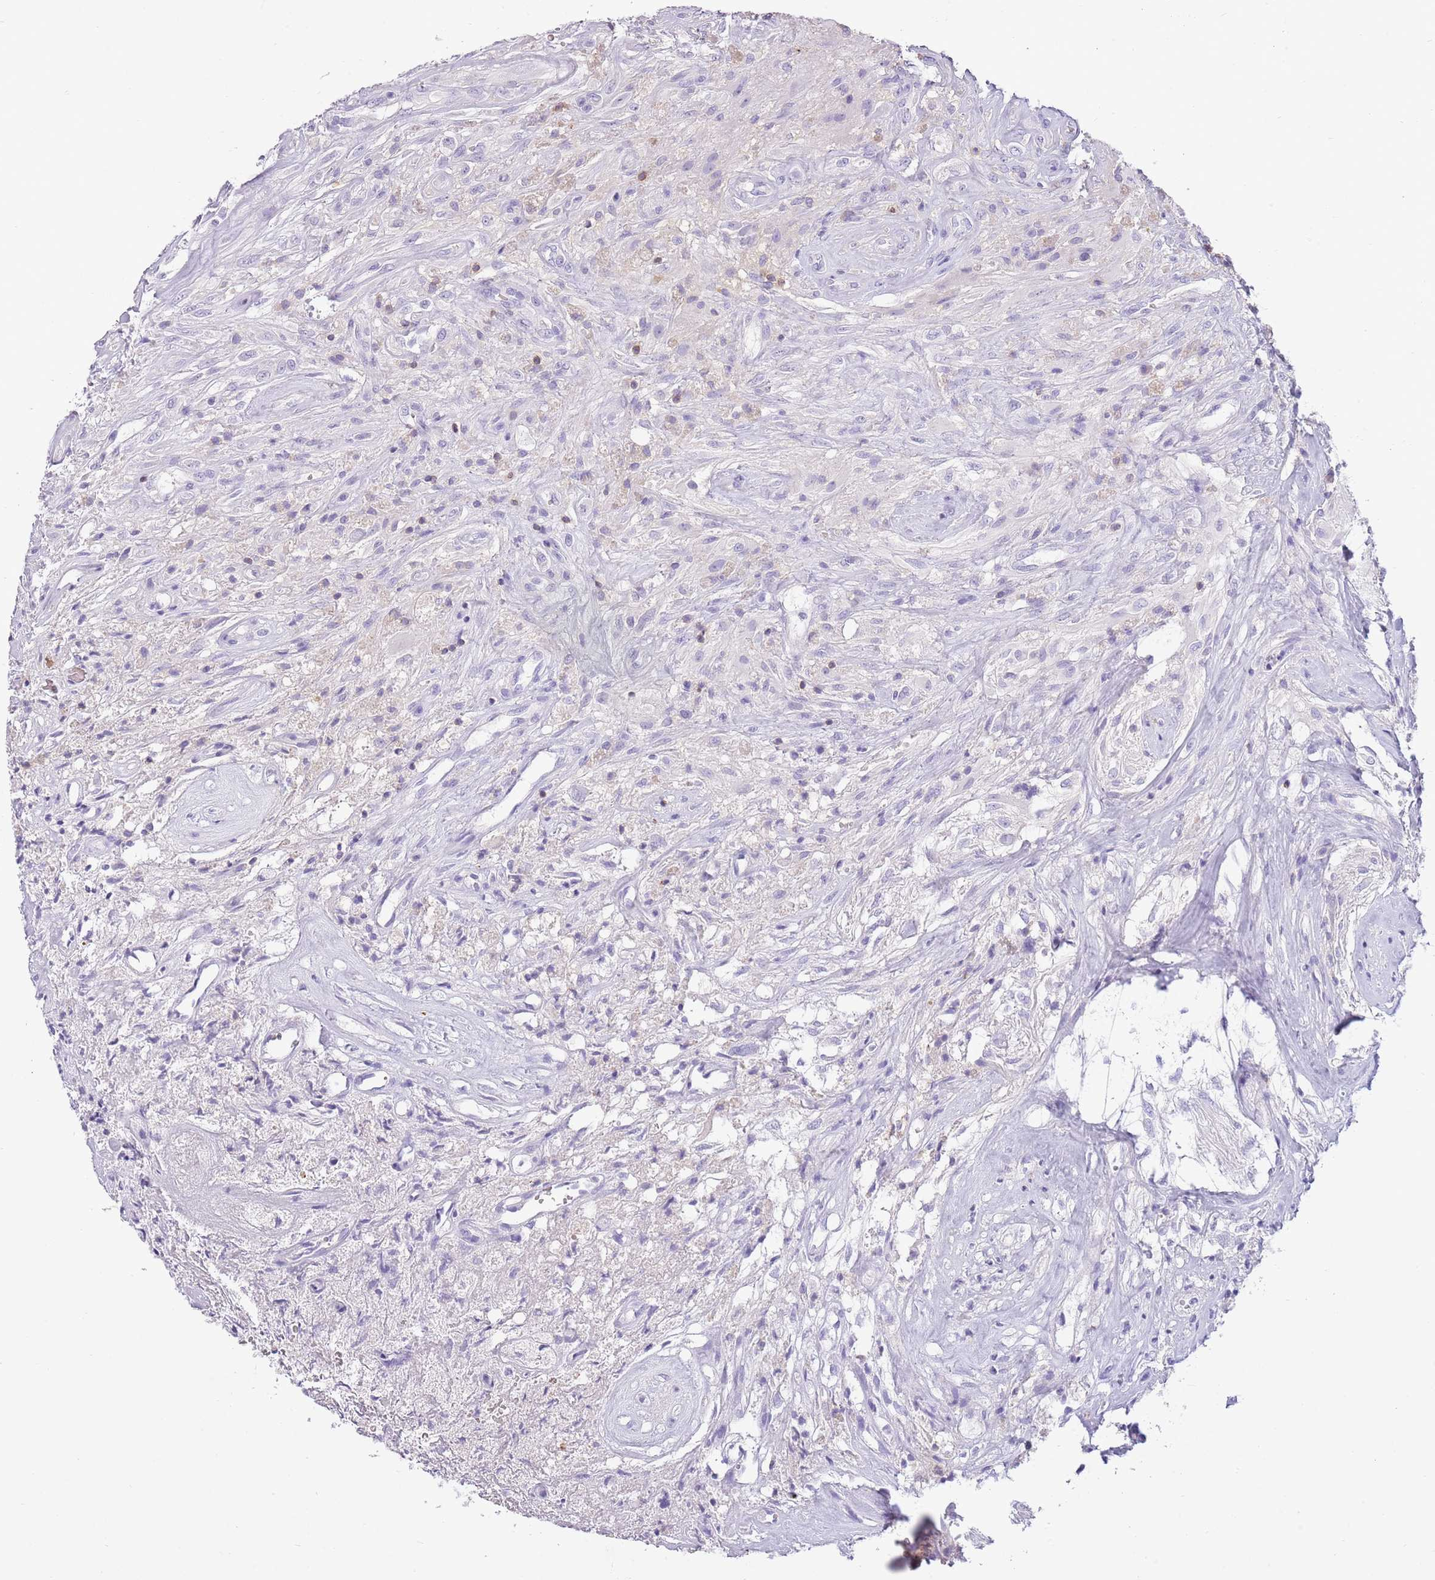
{"staining": {"intensity": "negative", "quantity": "none", "location": "none"}, "tissue": "glioma", "cell_type": "Tumor cells", "image_type": "cancer", "snomed": [{"axis": "morphology", "description": "Glioma, malignant, High grade"}, {"axis": "topography", "description": "Brain"}], "caption": "This is an immunohistochemistry micrograph of human glioma. There is no staining in tumor cells.", "gene": "OR4Q3", "patient": {"sex": "male", "age": 56}}